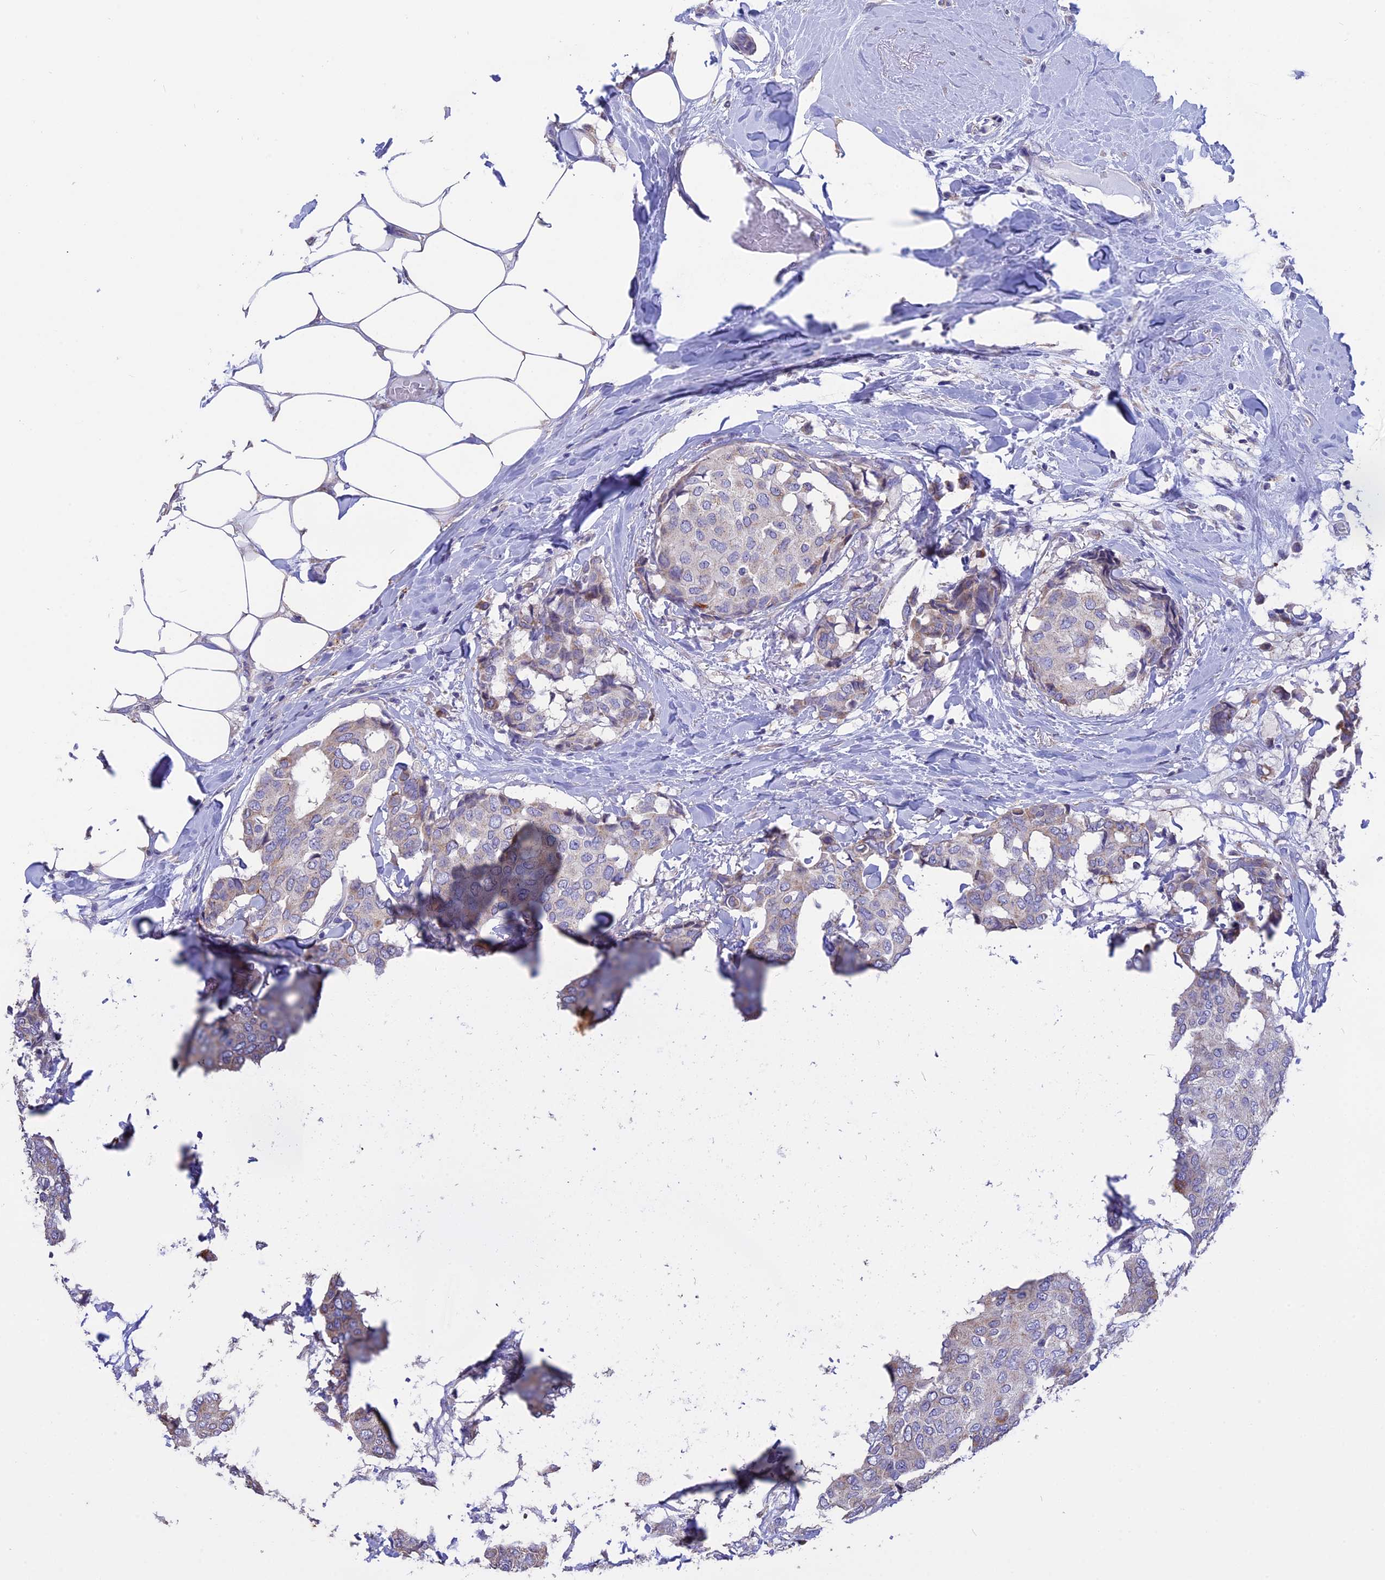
{"staining": {"intensity": "moderate", "quantity": "<25%", "location": "cytoplasmic/membranous"}, "tissue": "breast cancer", "cell_type": "Tumor cells", "image_type": "cancer", "snomed": [{"axis": "morphology", "description": "Duct carcinoma"}, {"axis": "topography", "description": "Breast"}], "caption": "An image of breast cancer (intraductal carcinoma) stained for a protein shows moderate cytoplasmic/membranous brown staining in tumor cells. Using DAB (brown) and hematoxylin (blue) stains, captured at high magnification using brightfield microscopy.", "gene": "CYP2U1", "patient": {"sex": "female", "age": 75}}